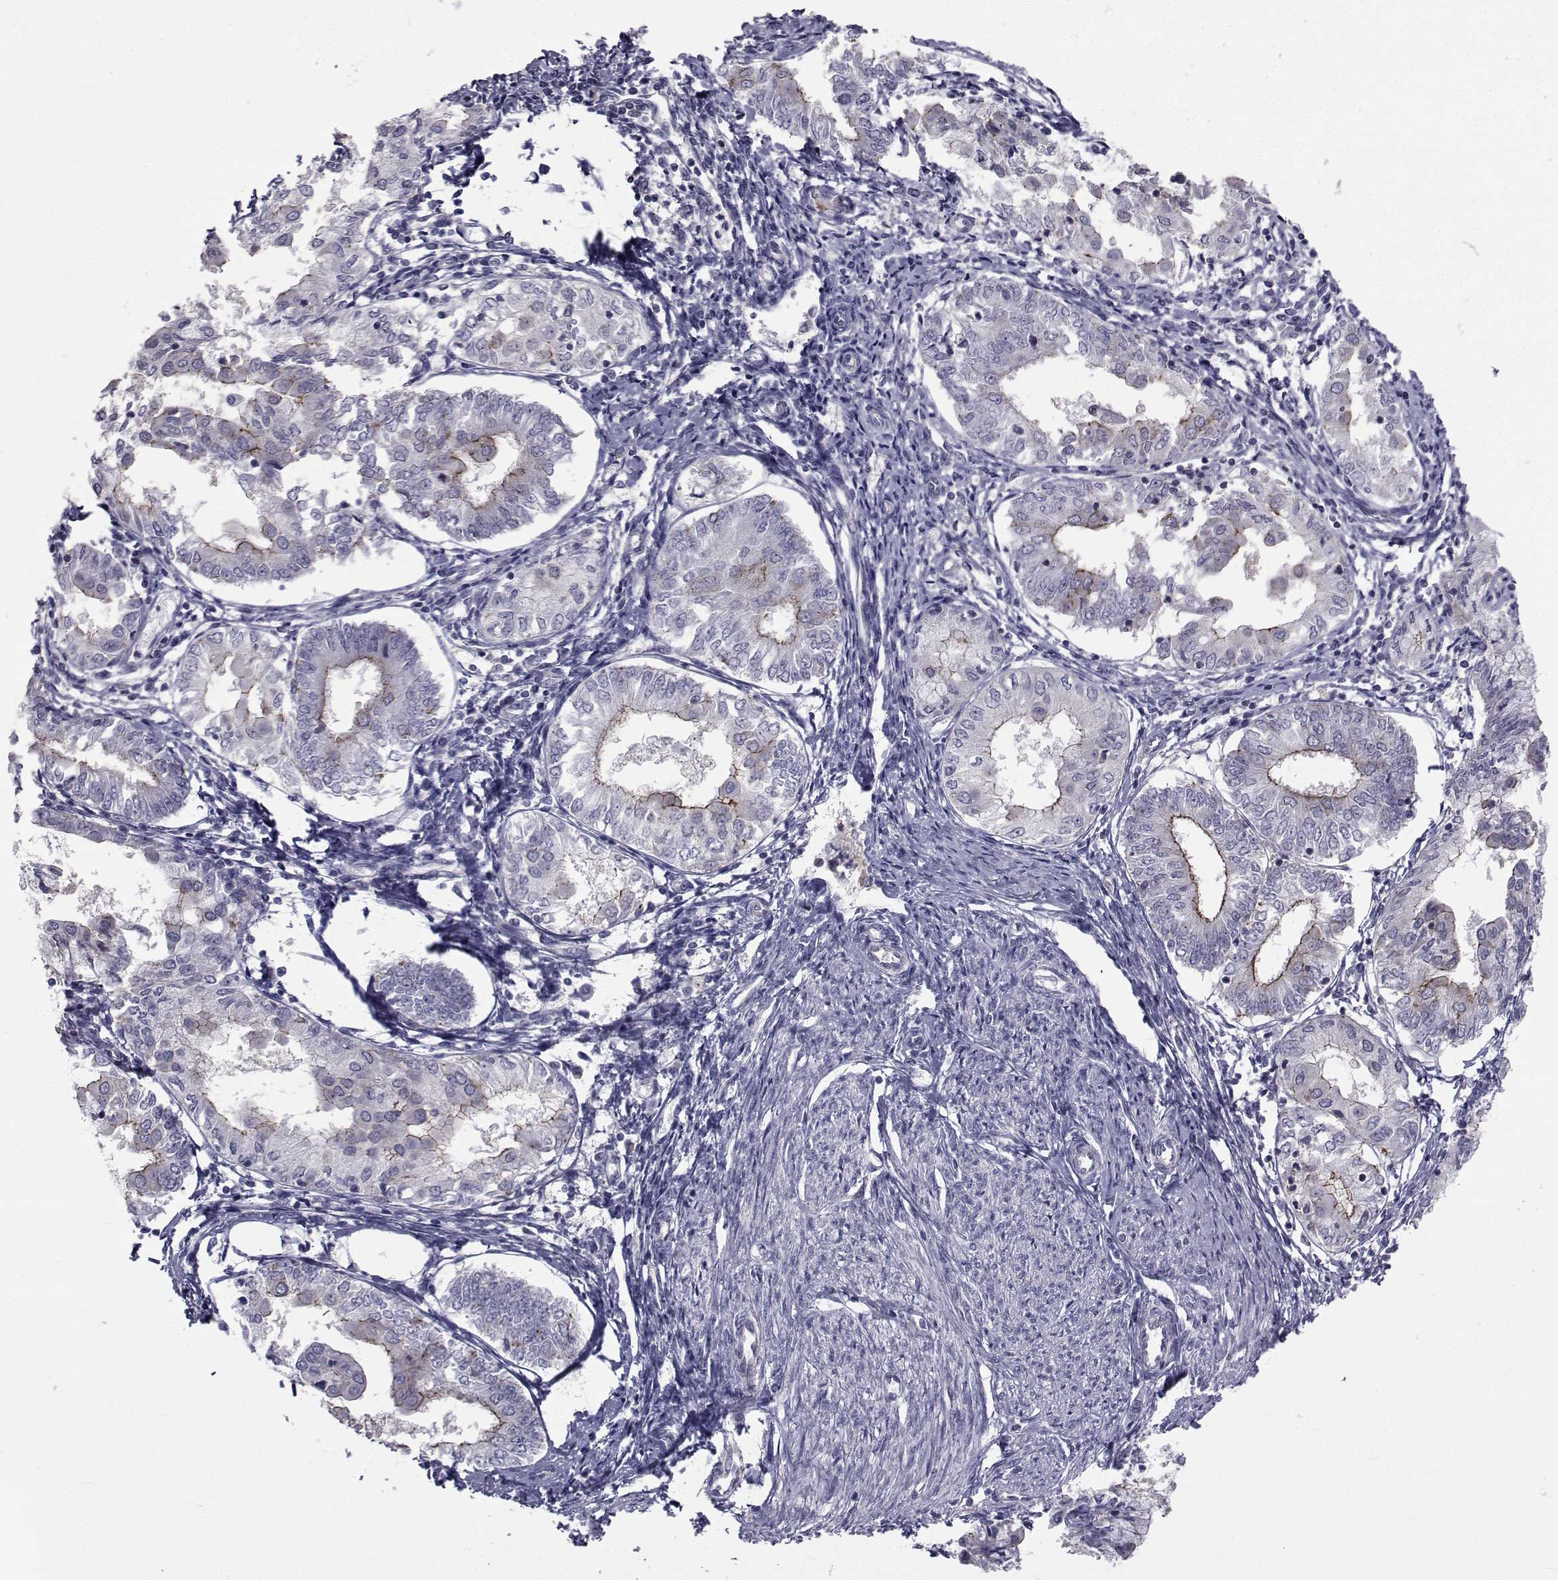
{"staining": {"intensity": "strong", "quantity": "<25%", "location": "cytoplasmic/membranous"}, "tissue": "endometrial cancer", "cell_type": "Tumor cells", "image_type": "cancer", "snomed": [{"axis": "morphology", "description": "Adenocarcinoma, NOS"}, {"axis": "topography", "description": "Endometrium"}], "caption": "An immunohistochemistry photomicrograph of tumor tissue is shown. Protein staining in brown labels strong cytoplasmic/membranous positivity in endometrial cancer (adenocarcinoma) within tumor cells.", "gene": "SLC30A10", "patient": {"sex": "female", "age": 68}}